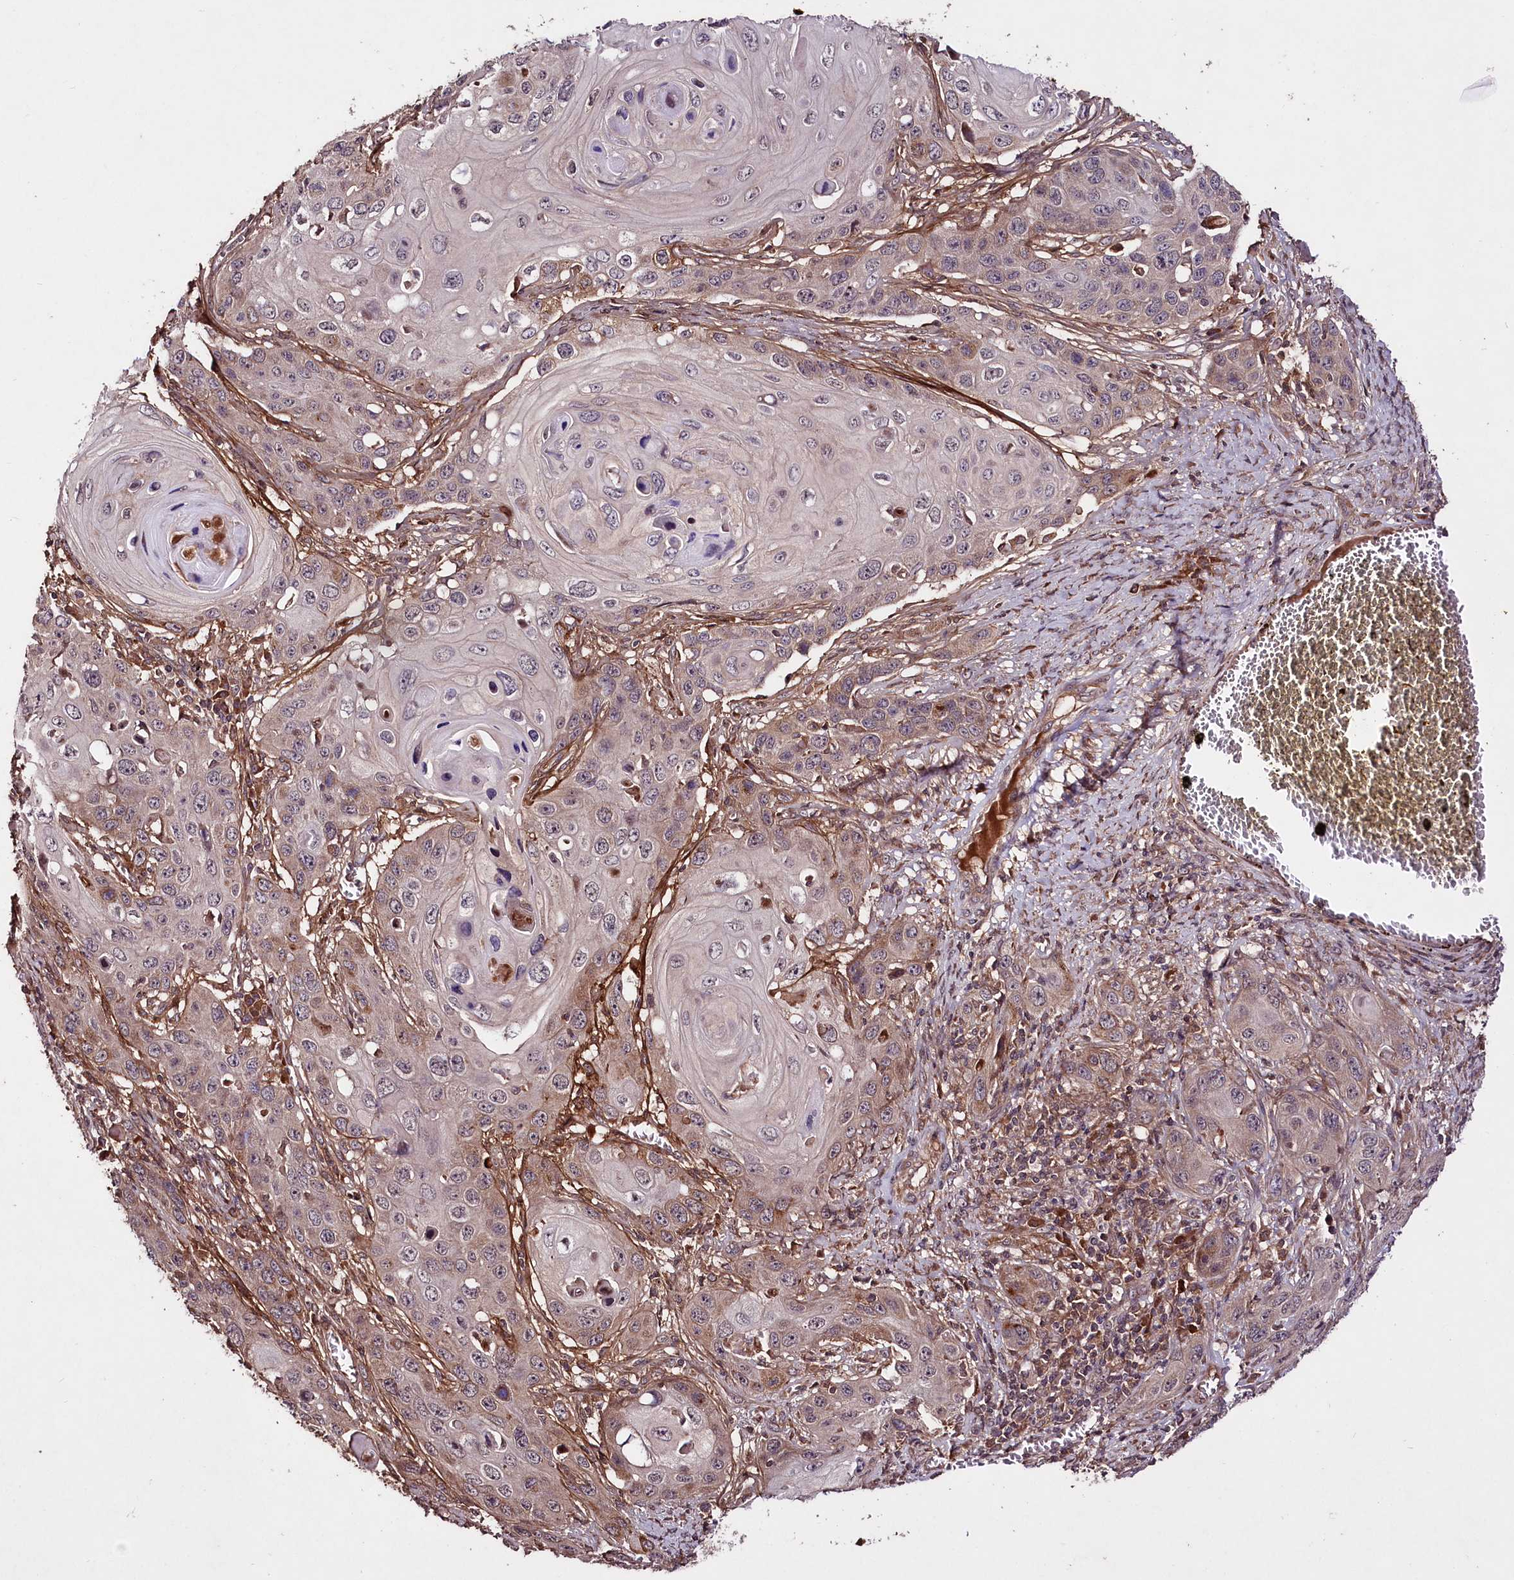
{"staining": {"intensity": "weak", "quantity": "<25%", "location": "cytoplasmic/membranous"}, "tissue": "skin cancer", "cell_type": "Tumor cells", "image_type": "cancer", "snomed": [{"axis": "morphology", "description": "Squamous cell carcinoma, NOS"}, {"axis": "topography", "description": "Skin"}], "caption": "This is an IHC histopathology image of skin cancer (squamous cell carcinoma). There is no positivity in tumor cells.", "gene": "TNPO3", "patient": {"sex": "male", "age": 55}}